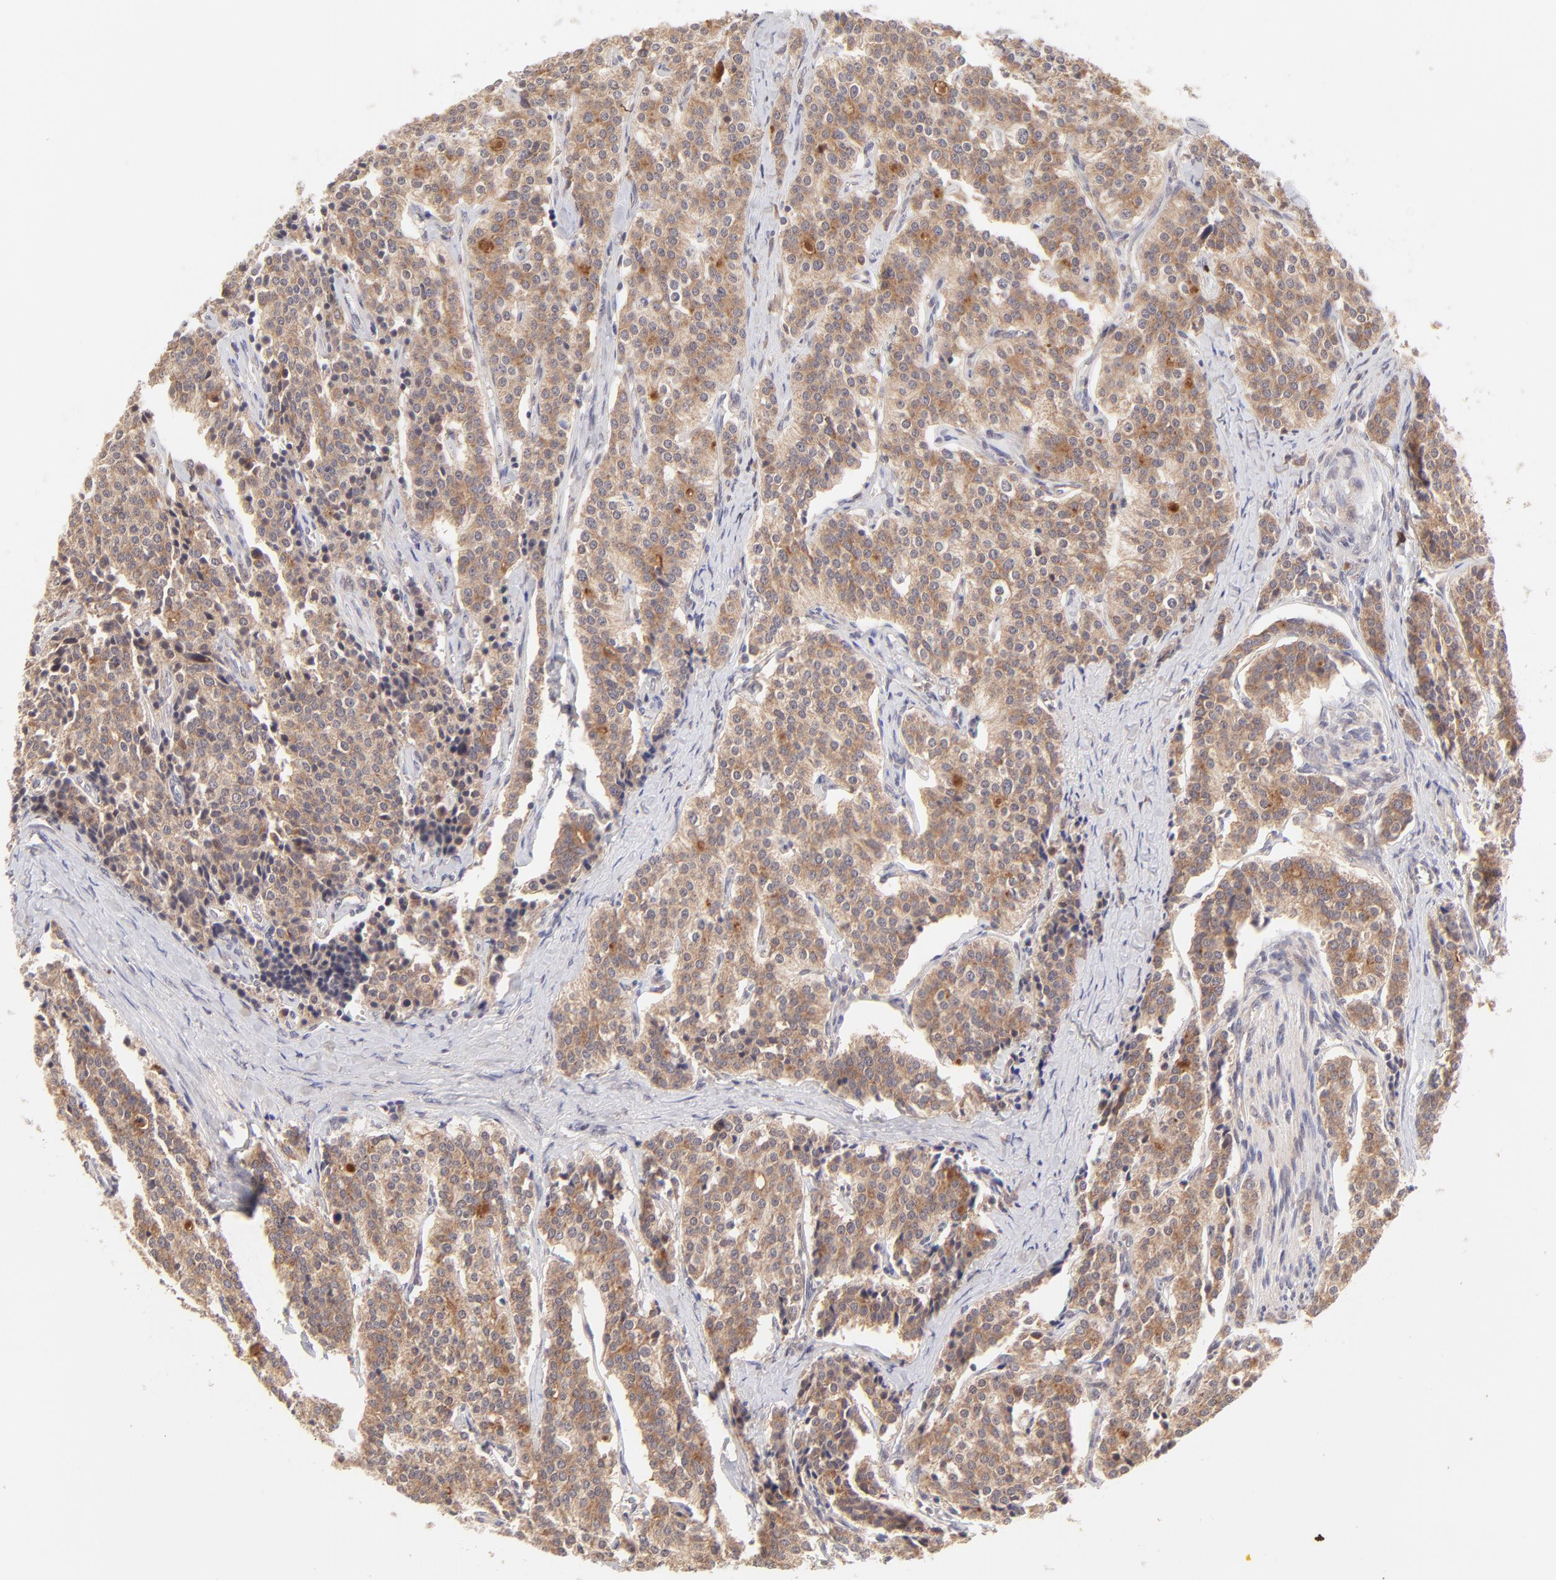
{"staining": {"intensity": "moderate", "quantity": ">75%", "location": "cytoplasmic/membranous"}, "tissue": "carcinoid", "cell_type": "Tumor cells", "image_type": "cancer", "snomed": [{"axis": "morphology", "description": "Carcinoid, malignant, NOS"}, {"axis": "topography", "description": "Small intestine"}], "caption": "Immunohistochemistry (IHC) micrograph of neoplastic tissue: carcinoid stained using immunohistochemistry (IHC) reveals medium levels of moderate protein expression localized specifically in the cytoplasmic/membranous of tumor cells, appearing as a cytoplasmic/membranous brown color.", "gene": "TNRC6B", "patient": {"sex": "male", "age": 63}}